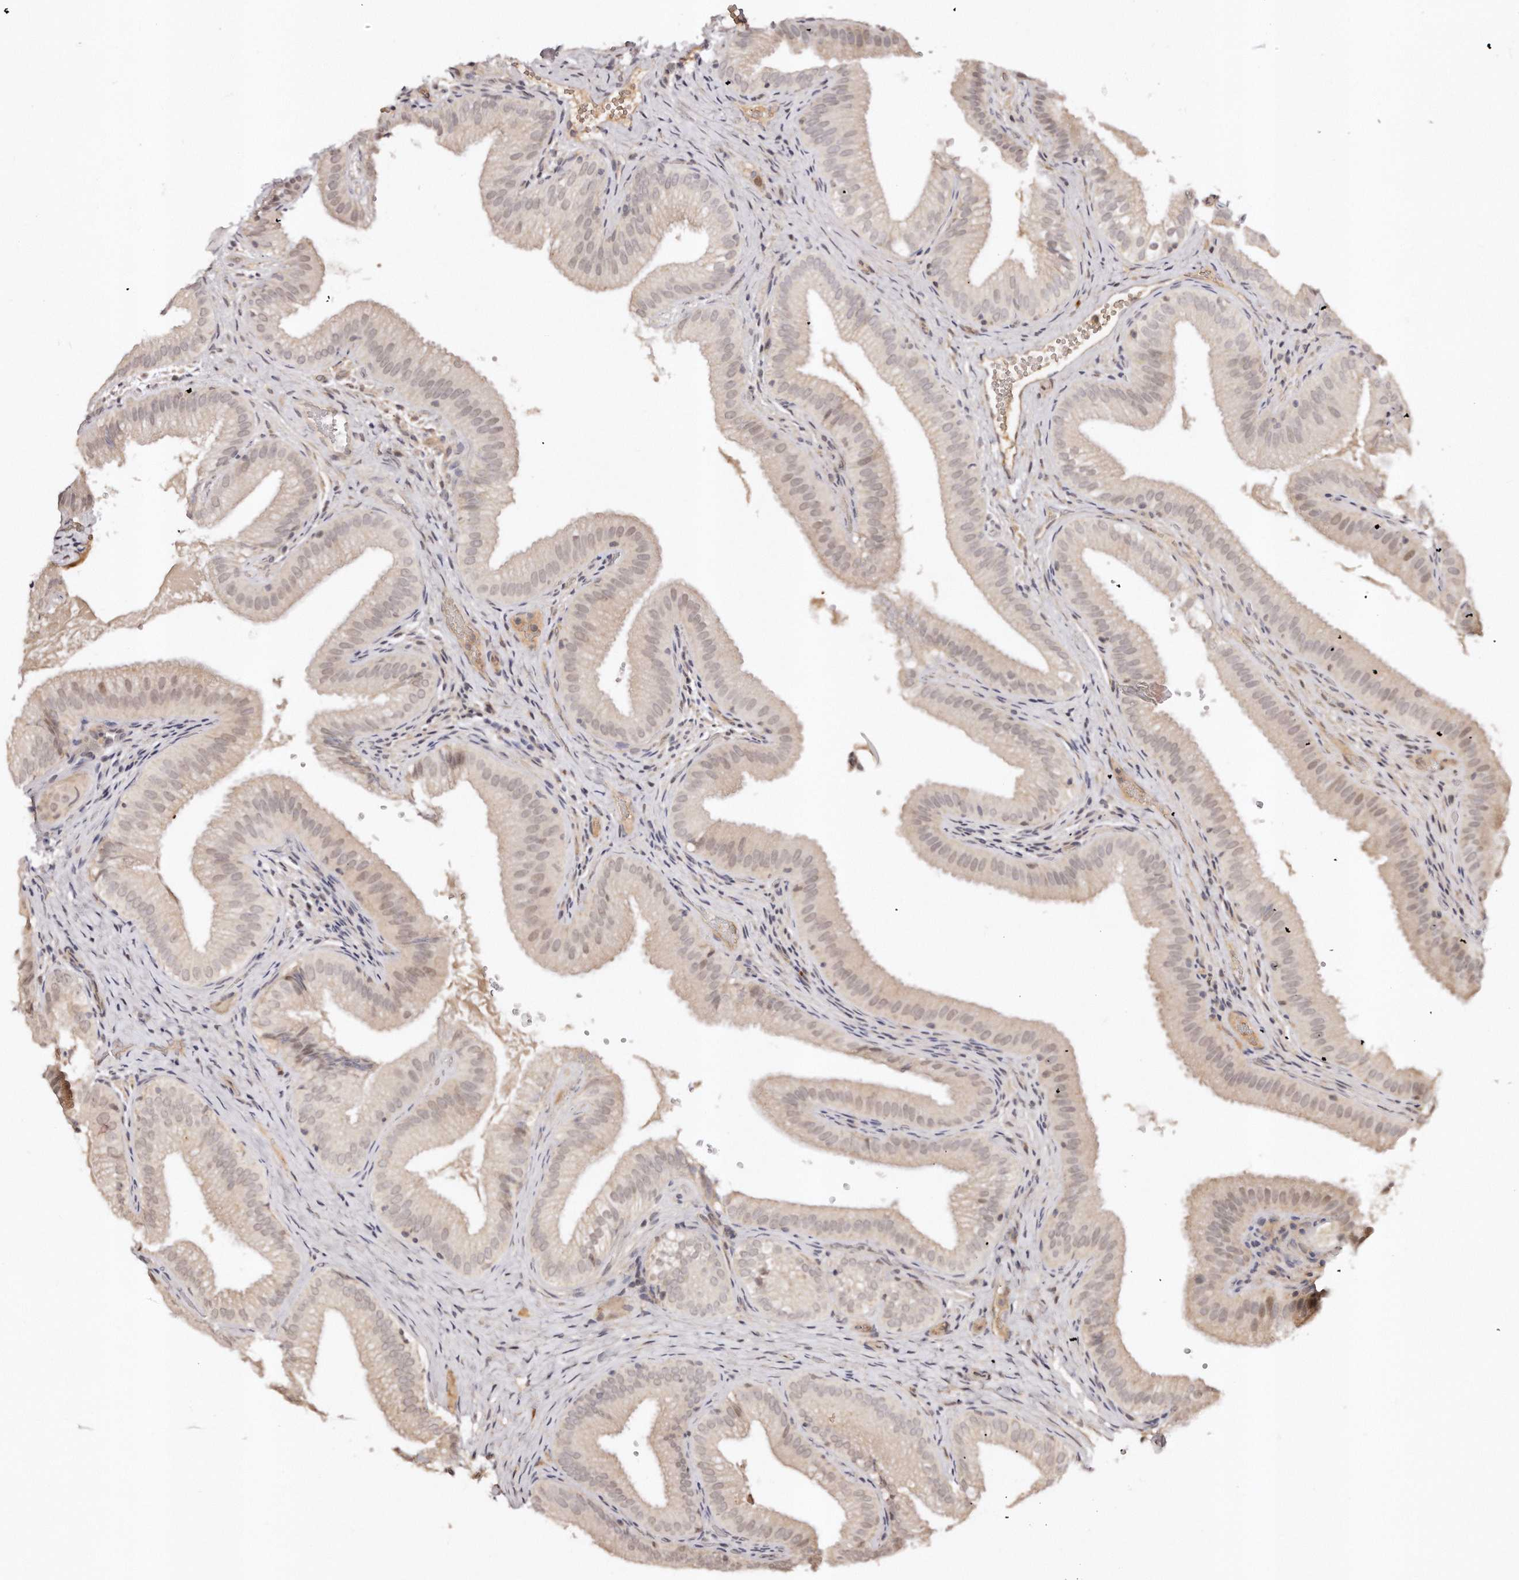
{"staining": {"intensity": "weak", "quantity": ">75%", "location": "cytoplasmic/membranous,nuclear"}, "tissue": "gallbladder", "cell_type": "Glandular cells", "image_type": "normal", "snomed": [{"axis": "morphology", "description": "Normal tissue, NOS"}, {"axis": "topography", "description": "Gallbladder"}], "caption": "Protein expression analysis of normal gallbladder displays weak cytoplasmic/membranous,nuclear staining in approximately >75% of glandular cells.", "gene": "SOX4", "patient": {"sex": "female", "age": 30}}